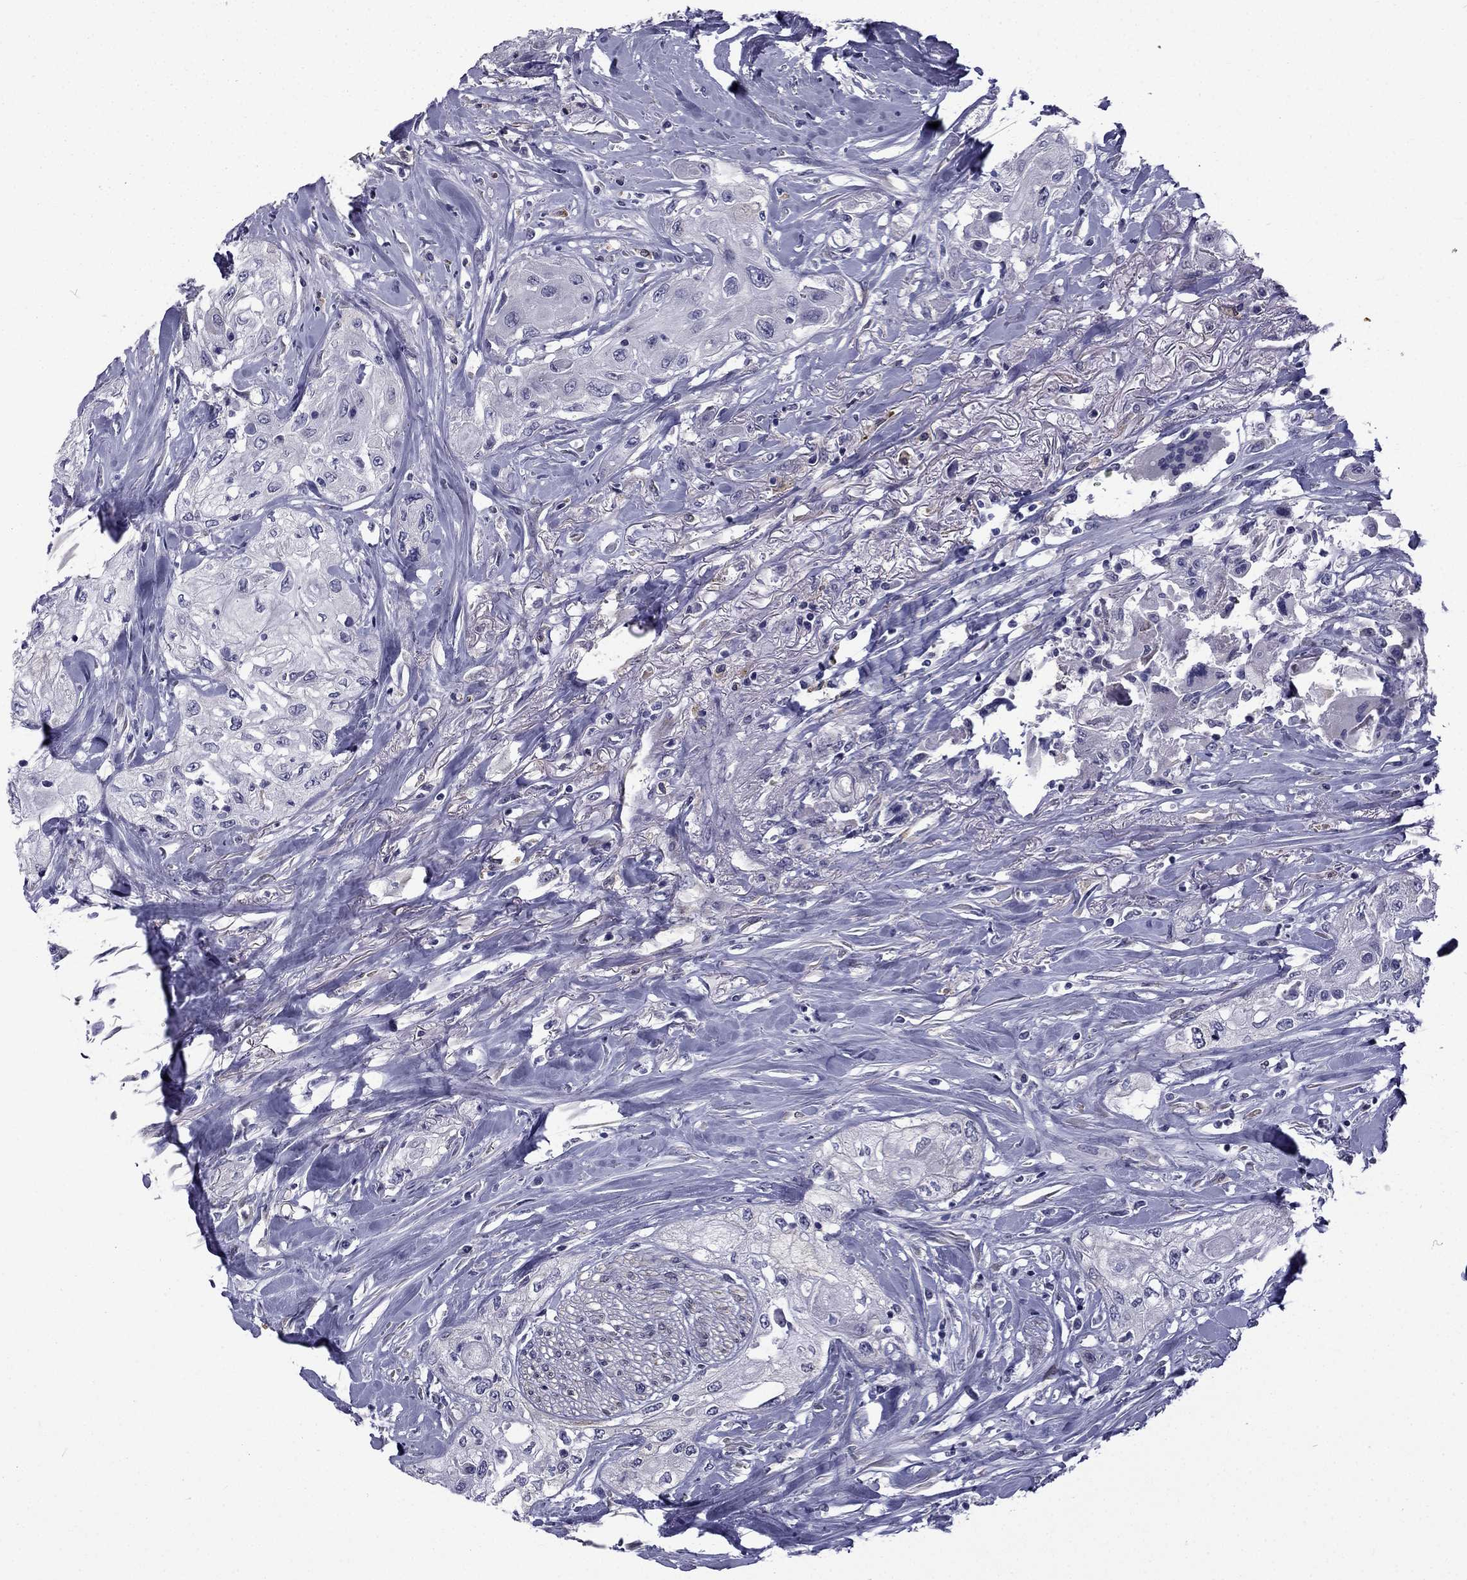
{"staining": {"intensity": "negative", "quantity": "none", "location": "none"}, "tissue": "head and neck cancer", "cell_type": "Tumor cells", "image_type": "cancer", "snomed": [{"axis": "morphology", "description": "Normal tissue, NOS"}, {"axis": "morphology", "description": "Squamous cell carcinoma, NOS"}, {"axis": "topography", "description": "Oral tissue"}, {"axis": "topography", "description": "Peripheral nerve tissue"}, {"axis": "topography", "description": "Head-Neck"}], "caption": "Squamous cell carcinoma (head and neck) was stained to show a protein in brown. There is no significant positivity in tumor cells.", "gene": "CCDC40", "patient": {"sex": "female", "age": 59}}